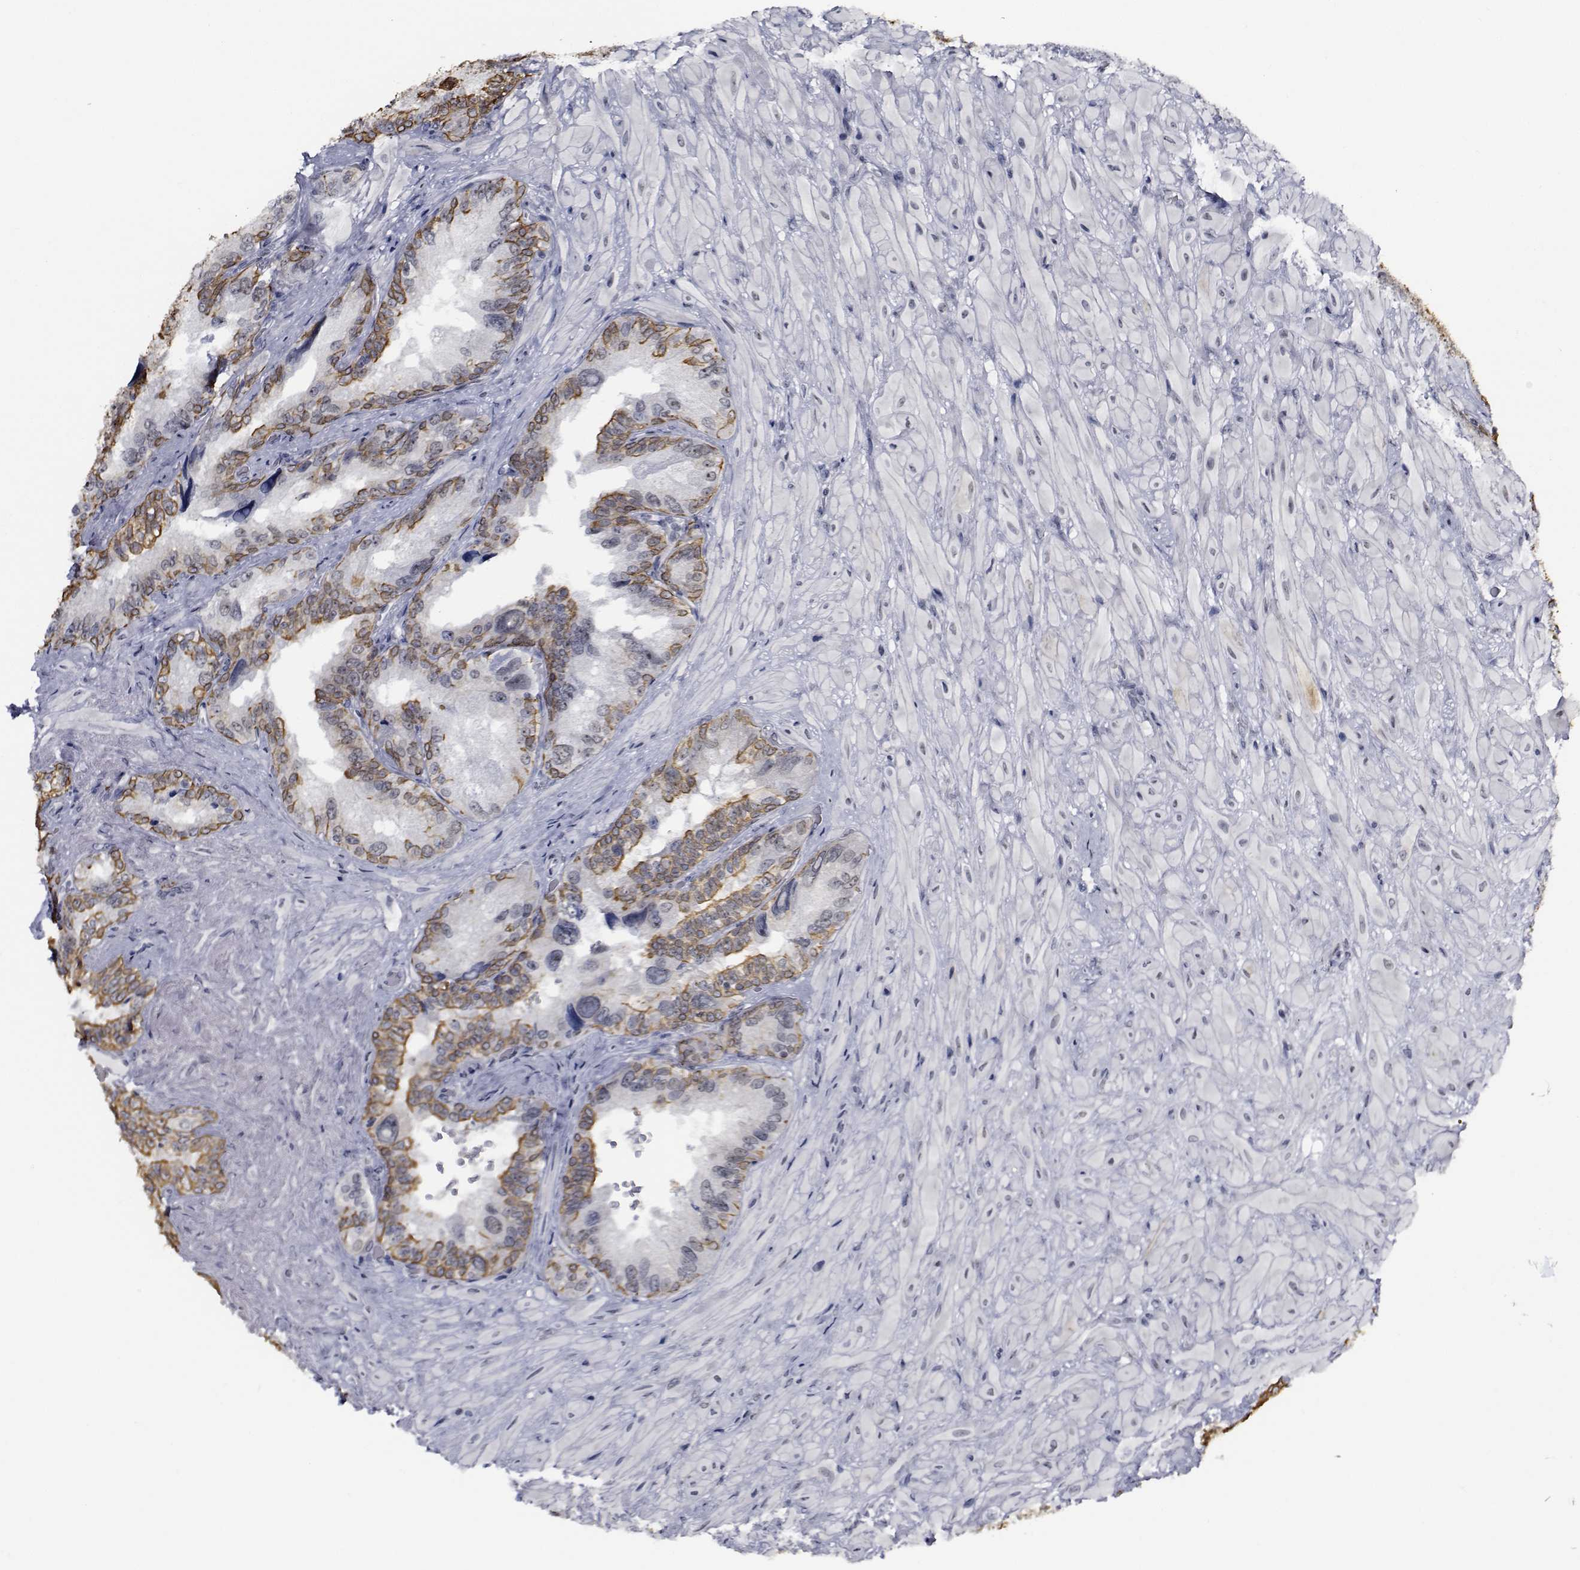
{"staining": {"intensity": "moderate", "quantity": "25%-75%", "location": "cytoplasmic/membranous"}, "tissue": "seminal vesicle", "cell_type": "Glandular cells", "image_type": "normal", "snomed": [{"axis": "morphology", "description": "Normal tissue, NOS"}, {"axis": "topography", "description": "Seminal veicle"}], "caption": "Protein staining of unremarkable seminal vesicle exhibits moderate cytoplasmic/membranous staining in about 25%-75% of glandular cells. Ihc stains the protein of interest in brown and the nuclei are stained blue.", "gene": "NVL", "patient": {"sex": "male", "age": 69}}